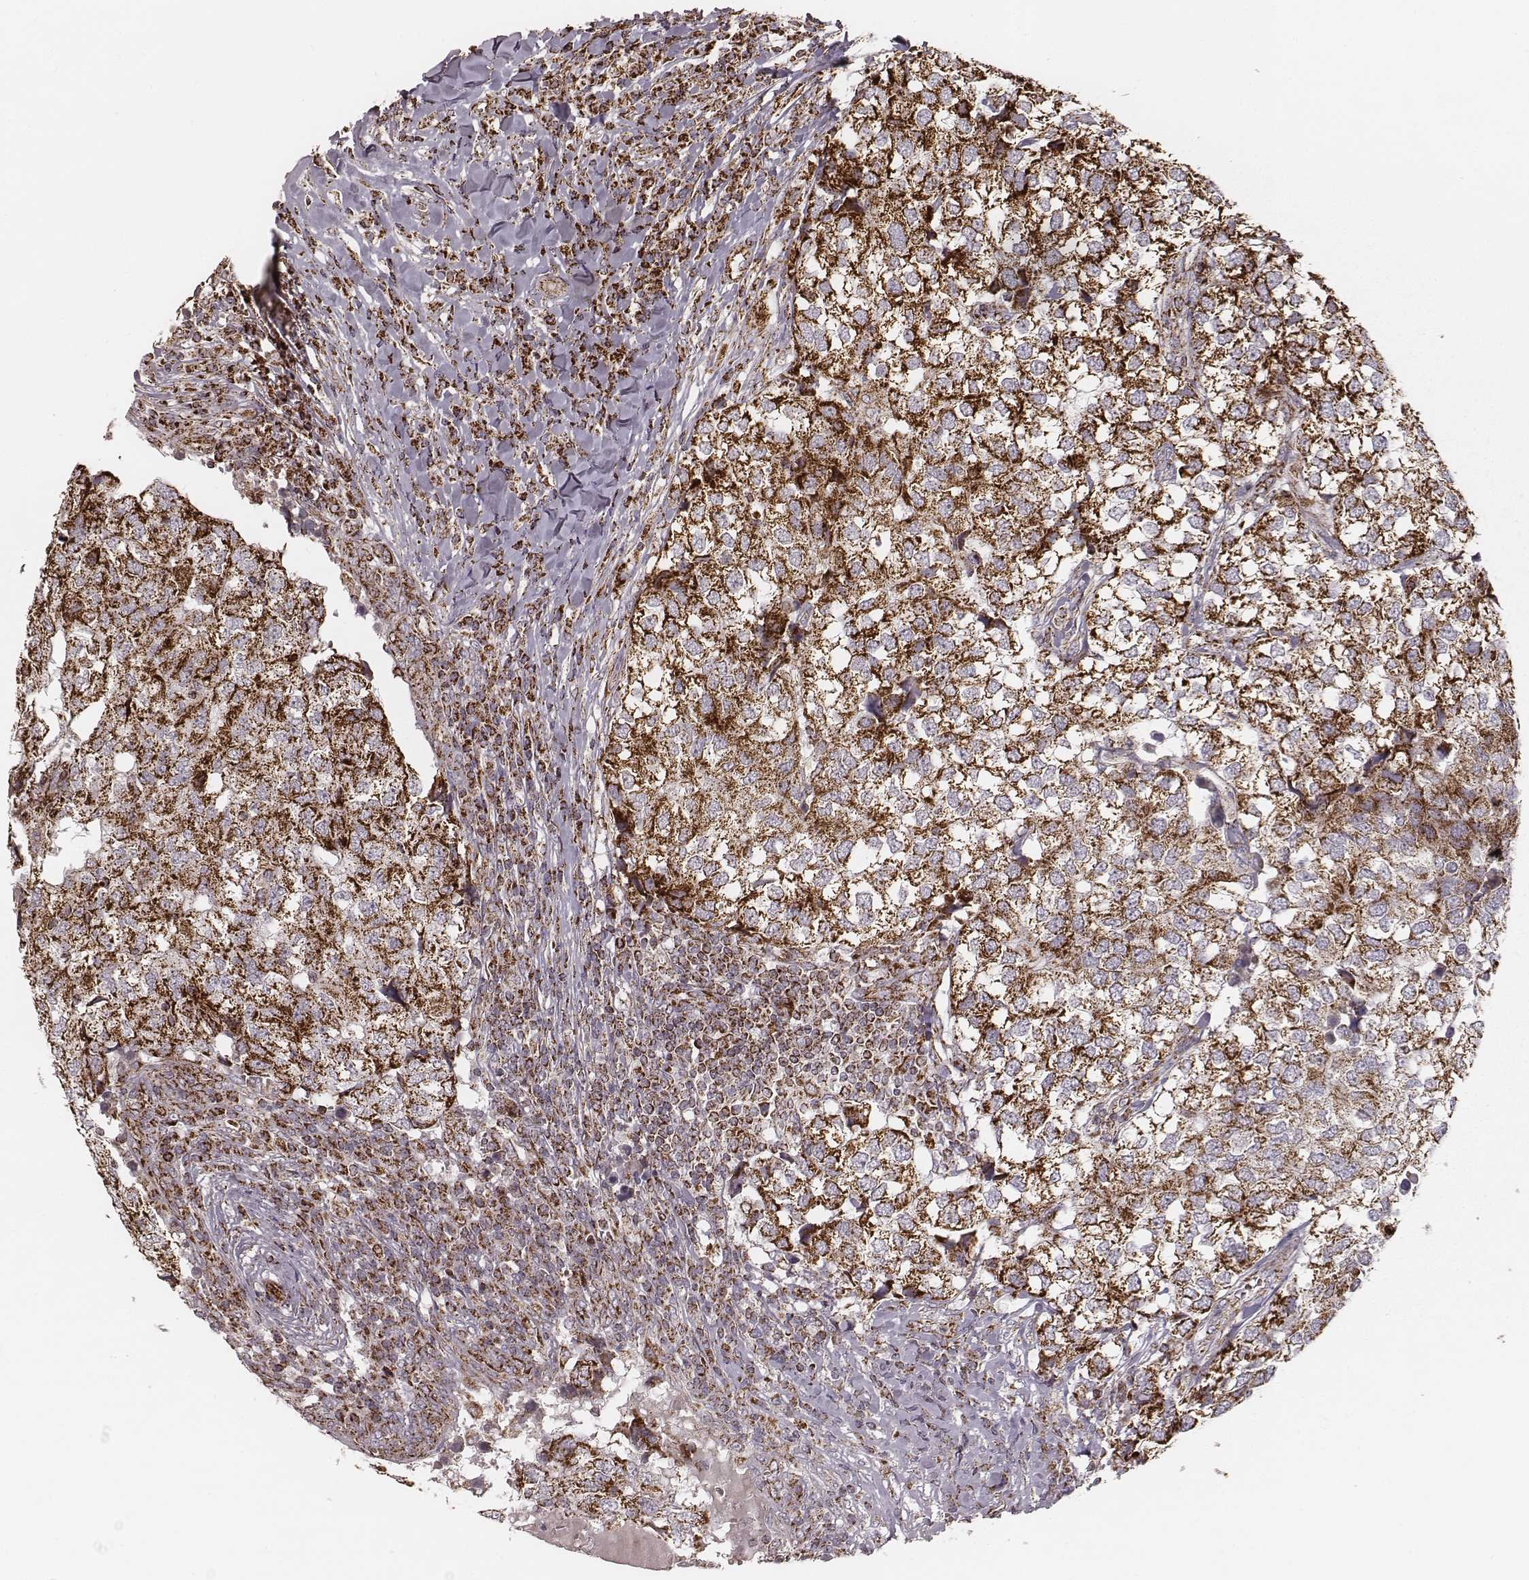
{"staining": {"intensity": "strong", "quantity": ">75%", "location": "cytoplasmic/membranous"}, "tissue": "breast cancer", "cell_type": "Tumor cells", "image_type": "cancer", "snomed": [{"axis": "morphology", "description": "Duct carcinoma"}, {"axis": "topography", "description": "Breast"}], "caption": "Breast cancer (infiltrating ductal carcinoma) stained for a protein (brown) displays strong cytoplasmic/membranous positive expression in about >75% of tumor cells.", "gene": "TUFM", "patient": {"sex": "female", "age": 30}}